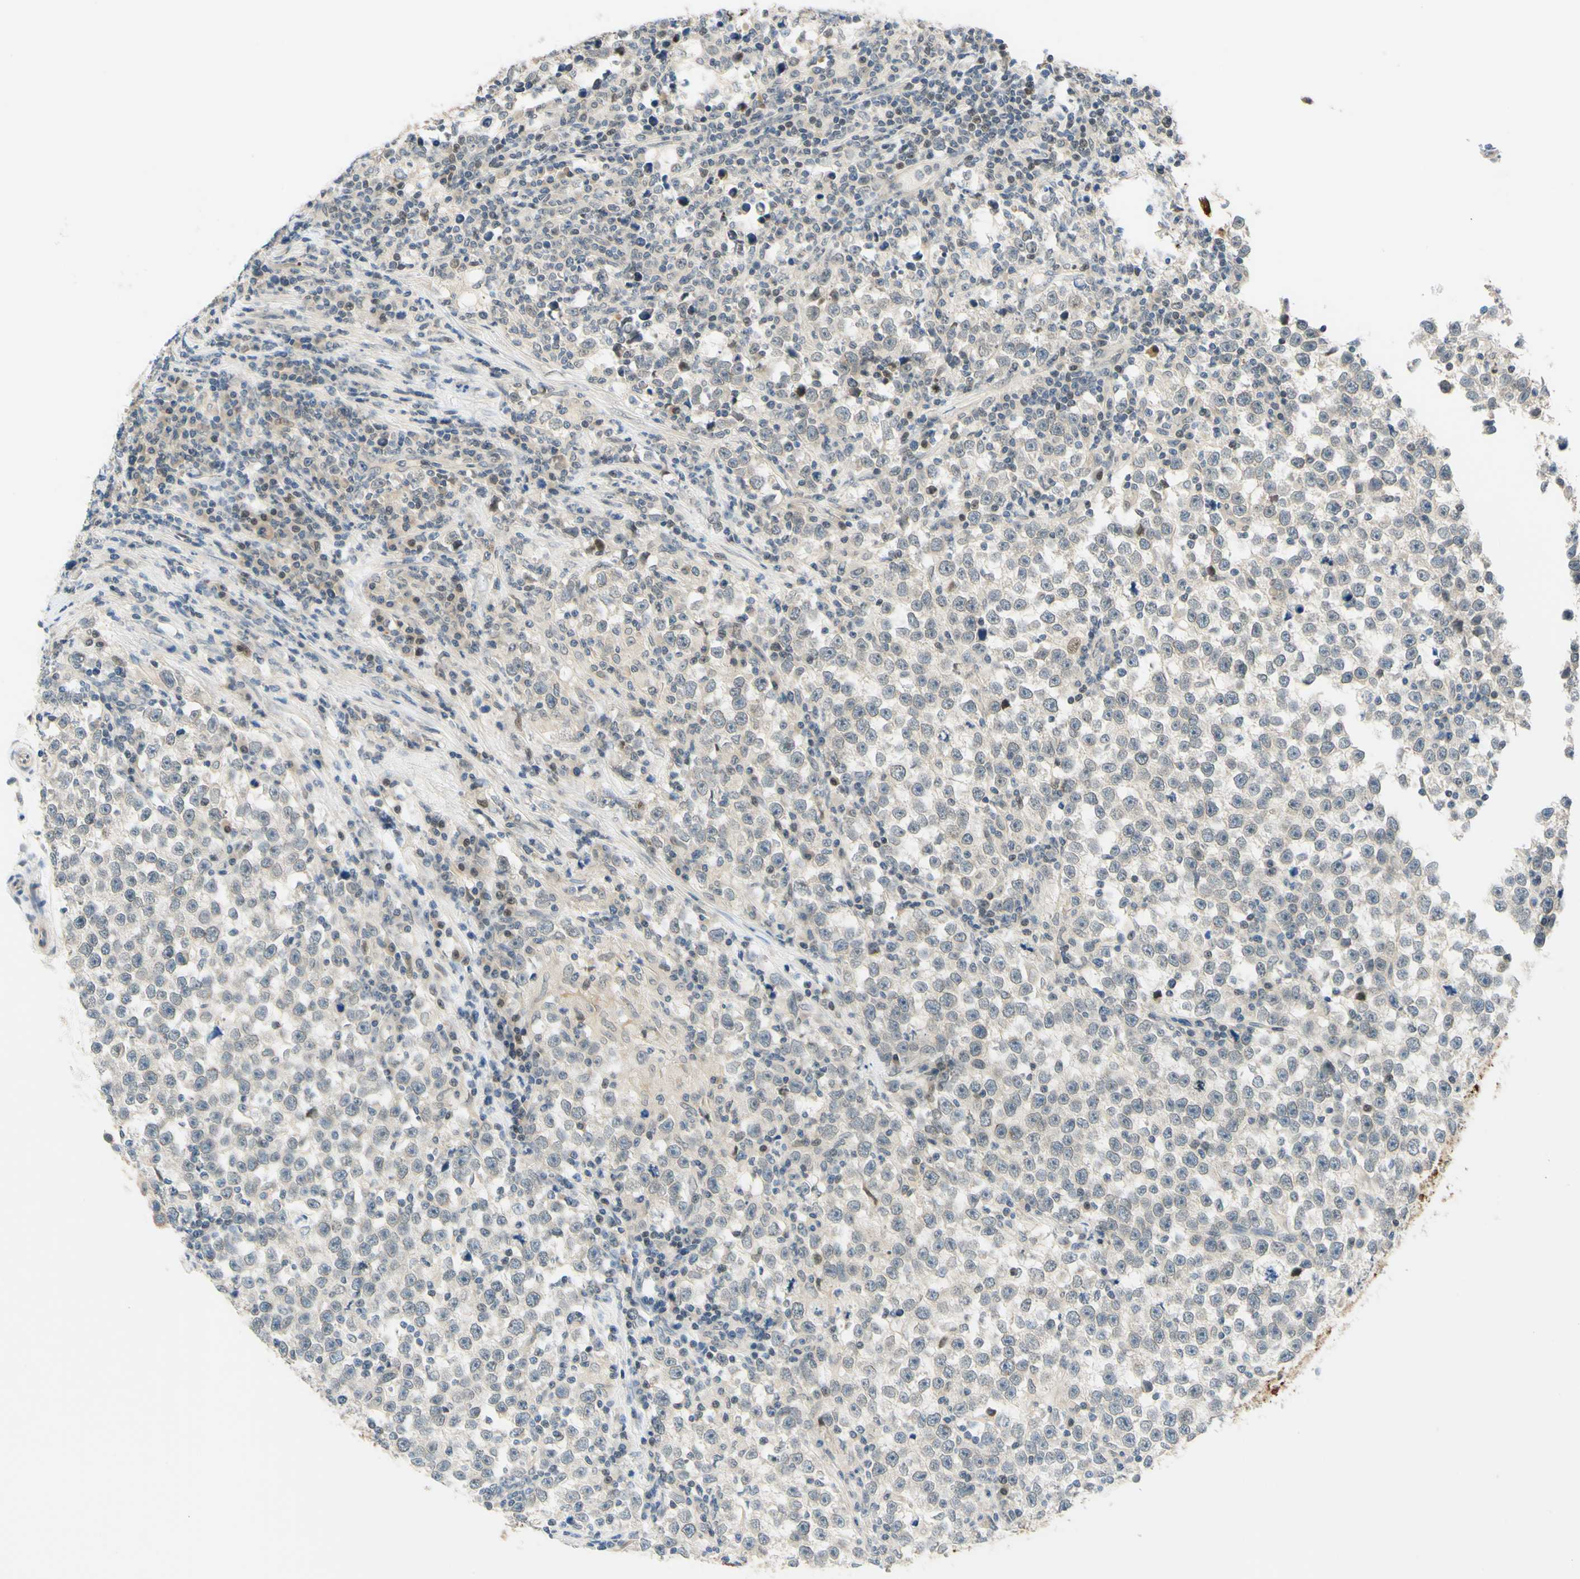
{"staining": {"intensity": "negative", "quantity": "none", "location": "none"}, "tissue": "testis cancer", "cell_type": "Tumor cells", "image_type": "cancer", "snomed": [{"axis": "morphology", "description": "Seminoma, NOS"}, {"axis": "topography", "description": "Testis"}], "caption": "Seminoma (testis) was stained to show a protein in brown. There is no significant expression in tumor cells. (DAB immunohistochemistry (IHC) visualized using brightfield microscopy, high magnification).", "gene": "C2CD2L", "patient": {"sex": "male", "age": 43}}